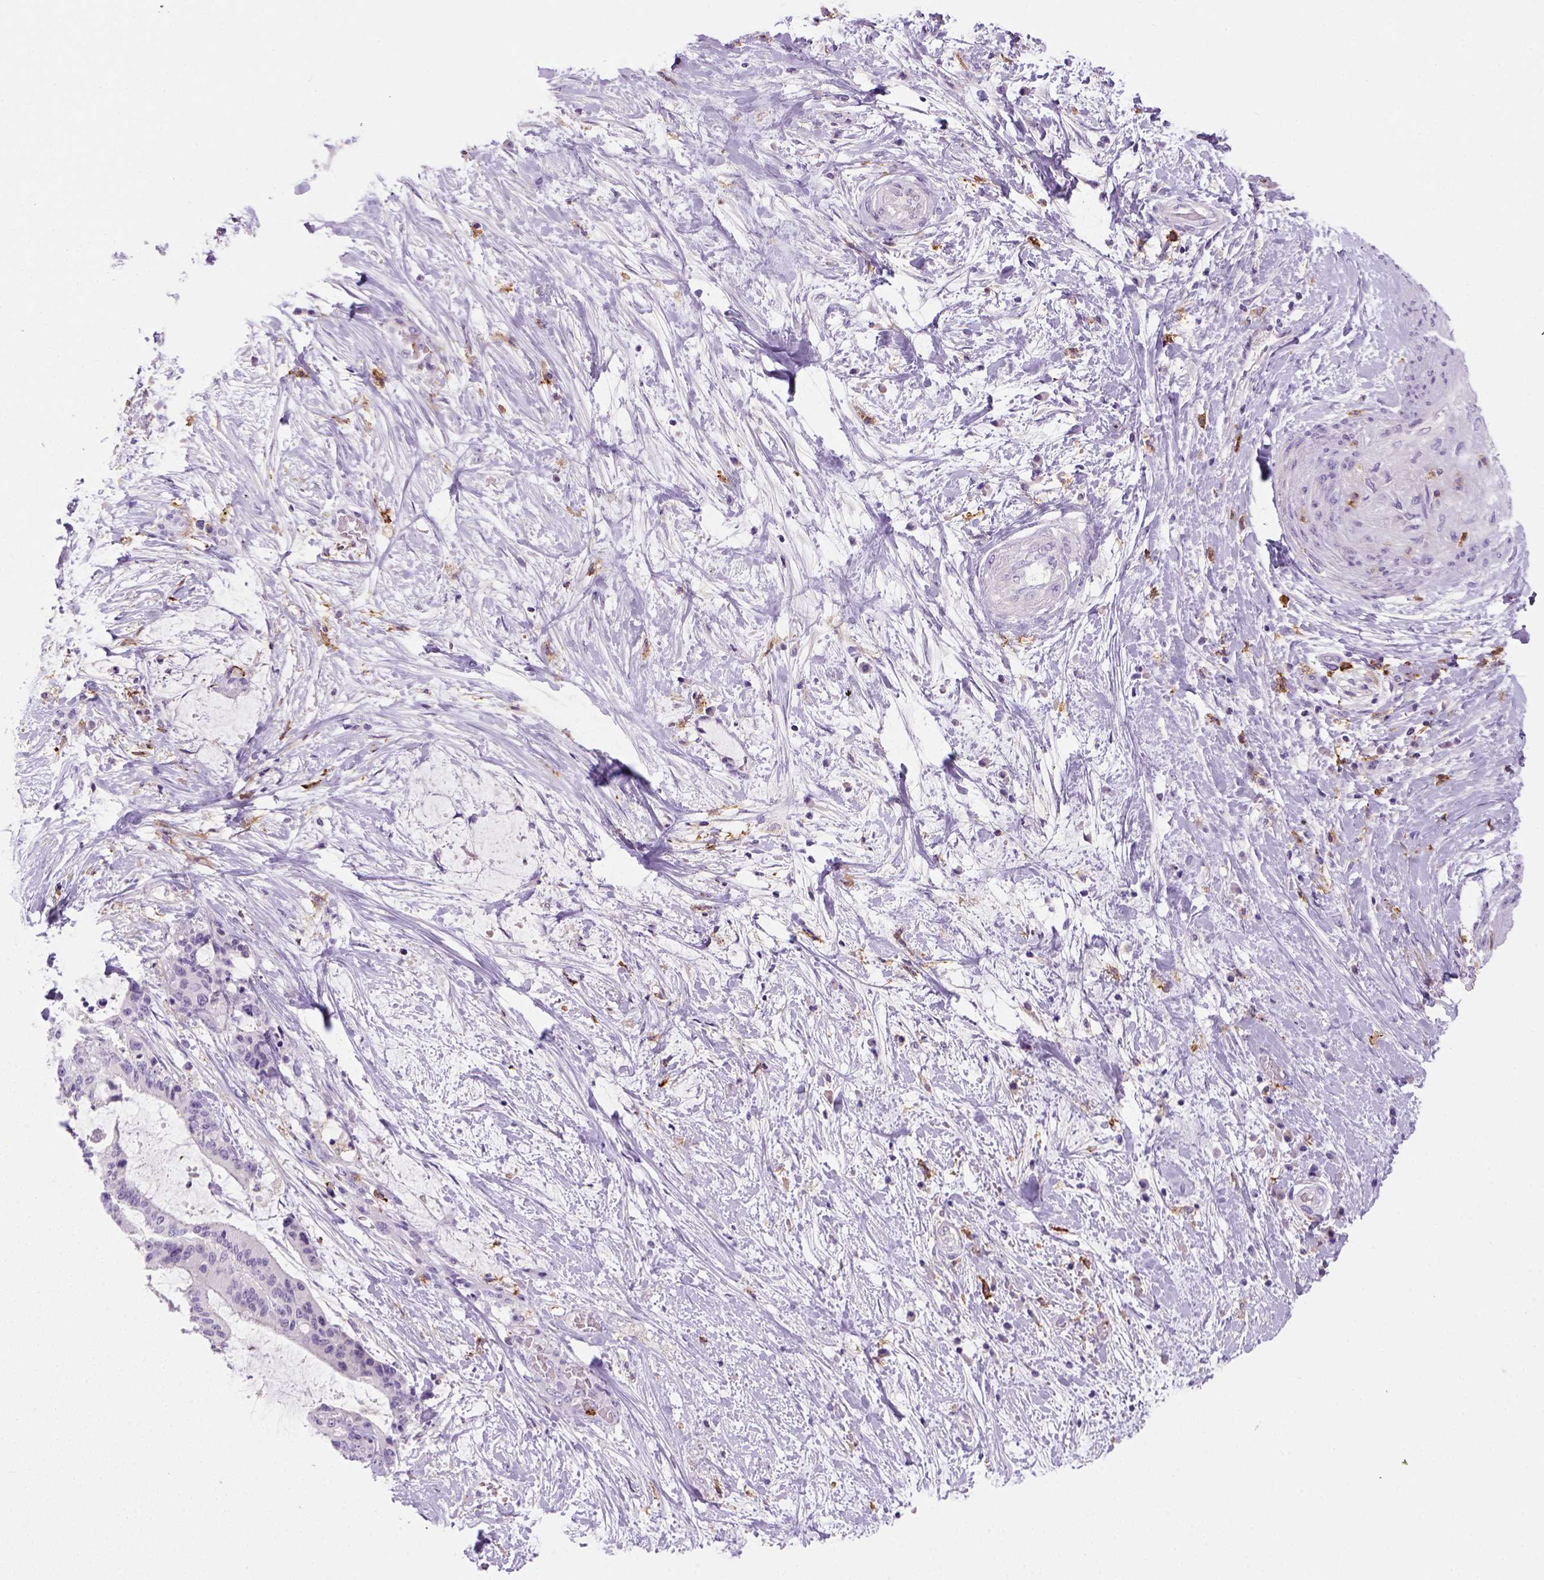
{"staining": {"intensity": "negative", "quantity": "none", "location": "none"}, "tissue": "liver cancer", "cell_type": "Tumor cells", "image_type": "cancer", "snomed": [{"axis": "morphology", "description": "Cholangiocarcinoma"}, {"axis": "topography", "description": "Liver"}], "caption": "Immunohistochemistry (IHC) histopathology image of human liver cancer (cholangiocarcinoma) stained for a protein (brown), which demonstrates no positivity in tumor cells.", "gene": "CD14", "patient": {"sex": "female", "age": 73}}